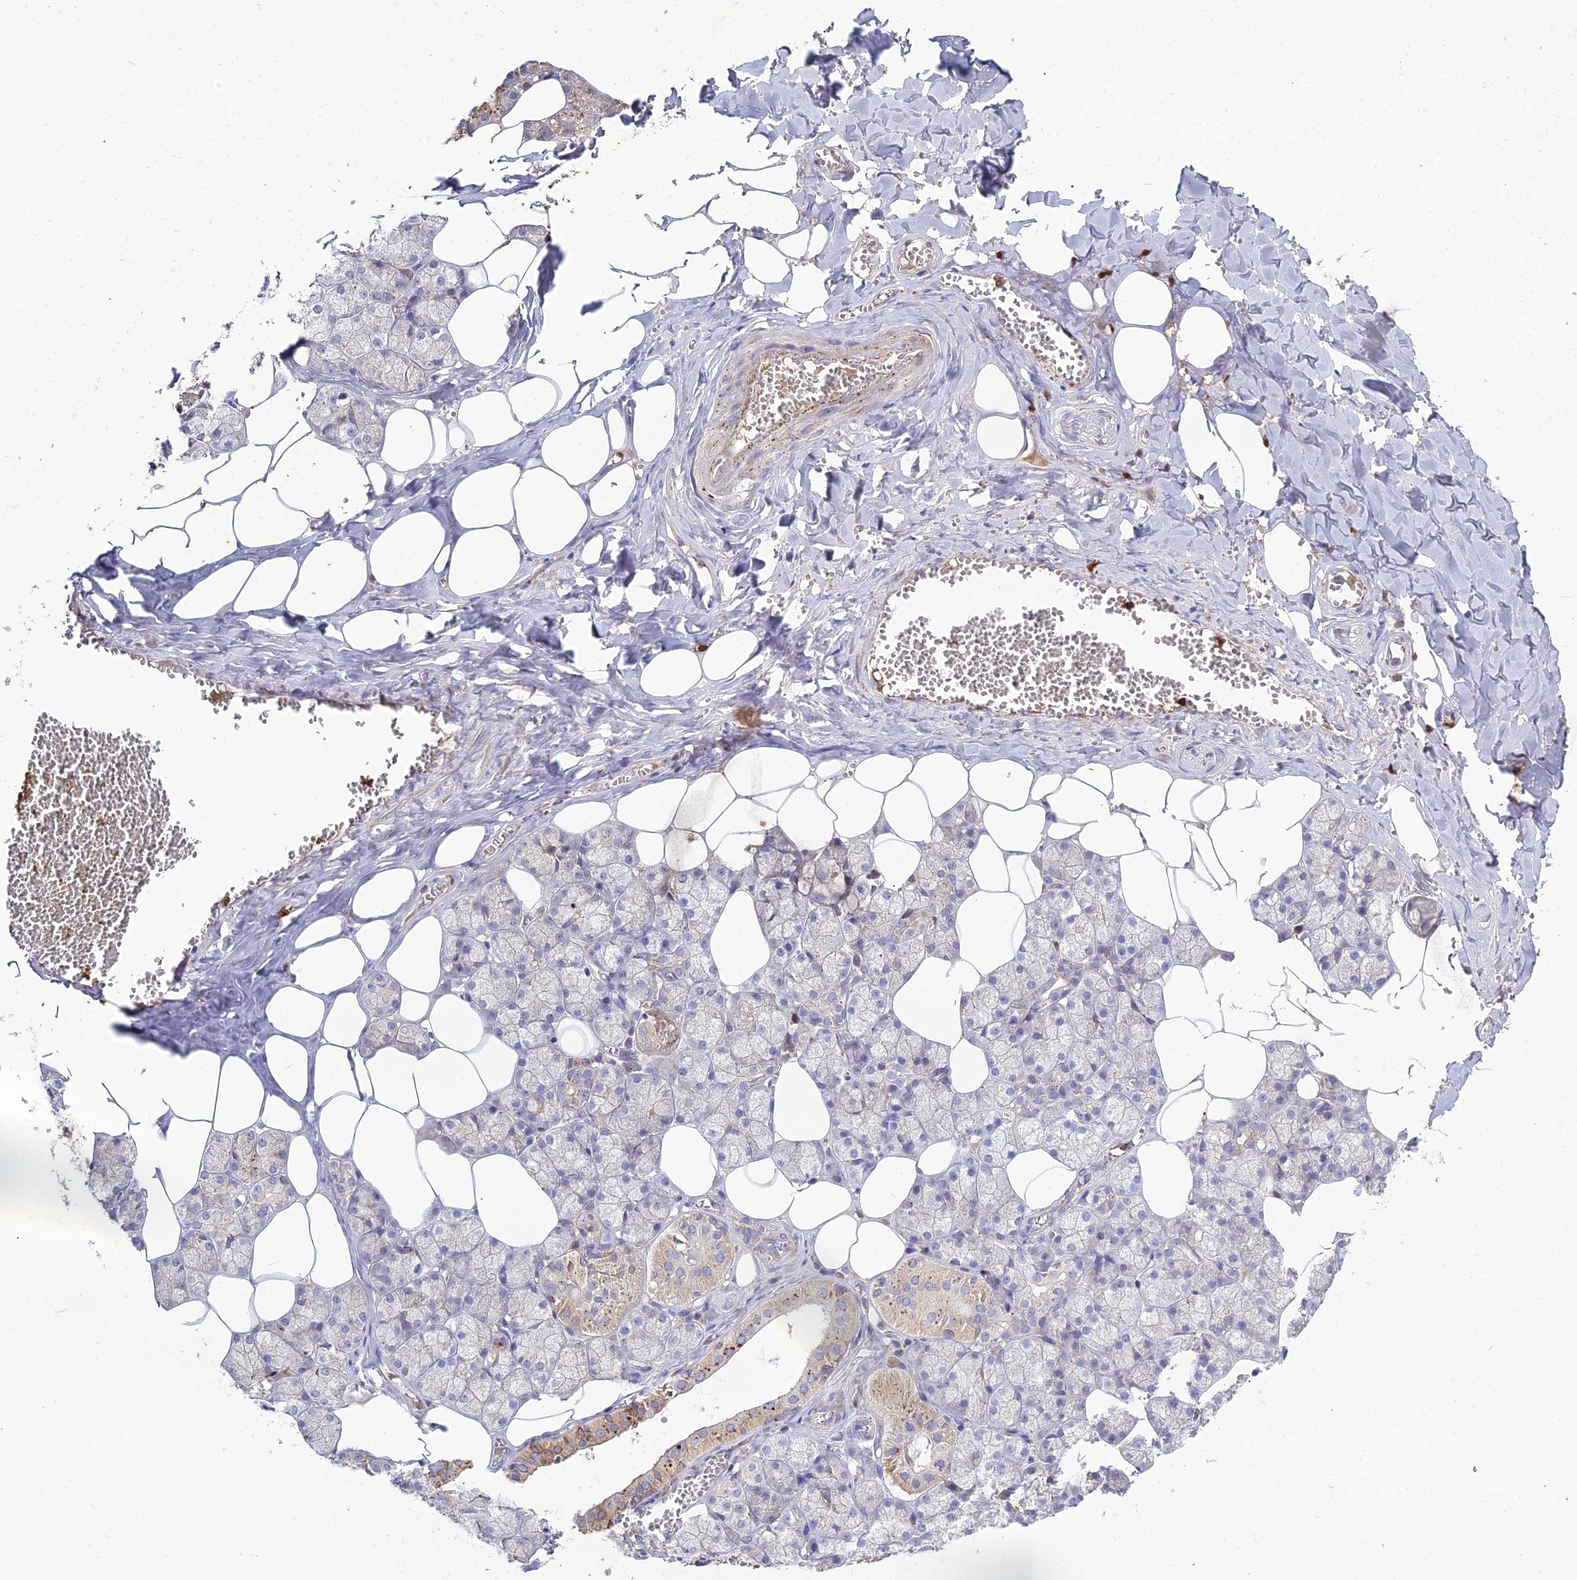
{"staining": {"intensity": "moderate", "quantity": "25%-75%", "location": "cytoplasmic/membranous"}, "tissue": "salivary gland", "cell_type": "Glandular cells", "image_type": "normal", "snomed": [{"axis": "morphology", "description": "Normal tissue, NOS"}, {"axis": "topography", "description": "Salivary gland"}], "caption": "High-power microscopy captured an immunohistochemistry image of benign salivary gland, revealing moderate cytoplasmic/membranous positivity in approximately 25%-75% of glandular cells.", "gene": "EID2", "patient": {"sex": "male", "age": 62}}